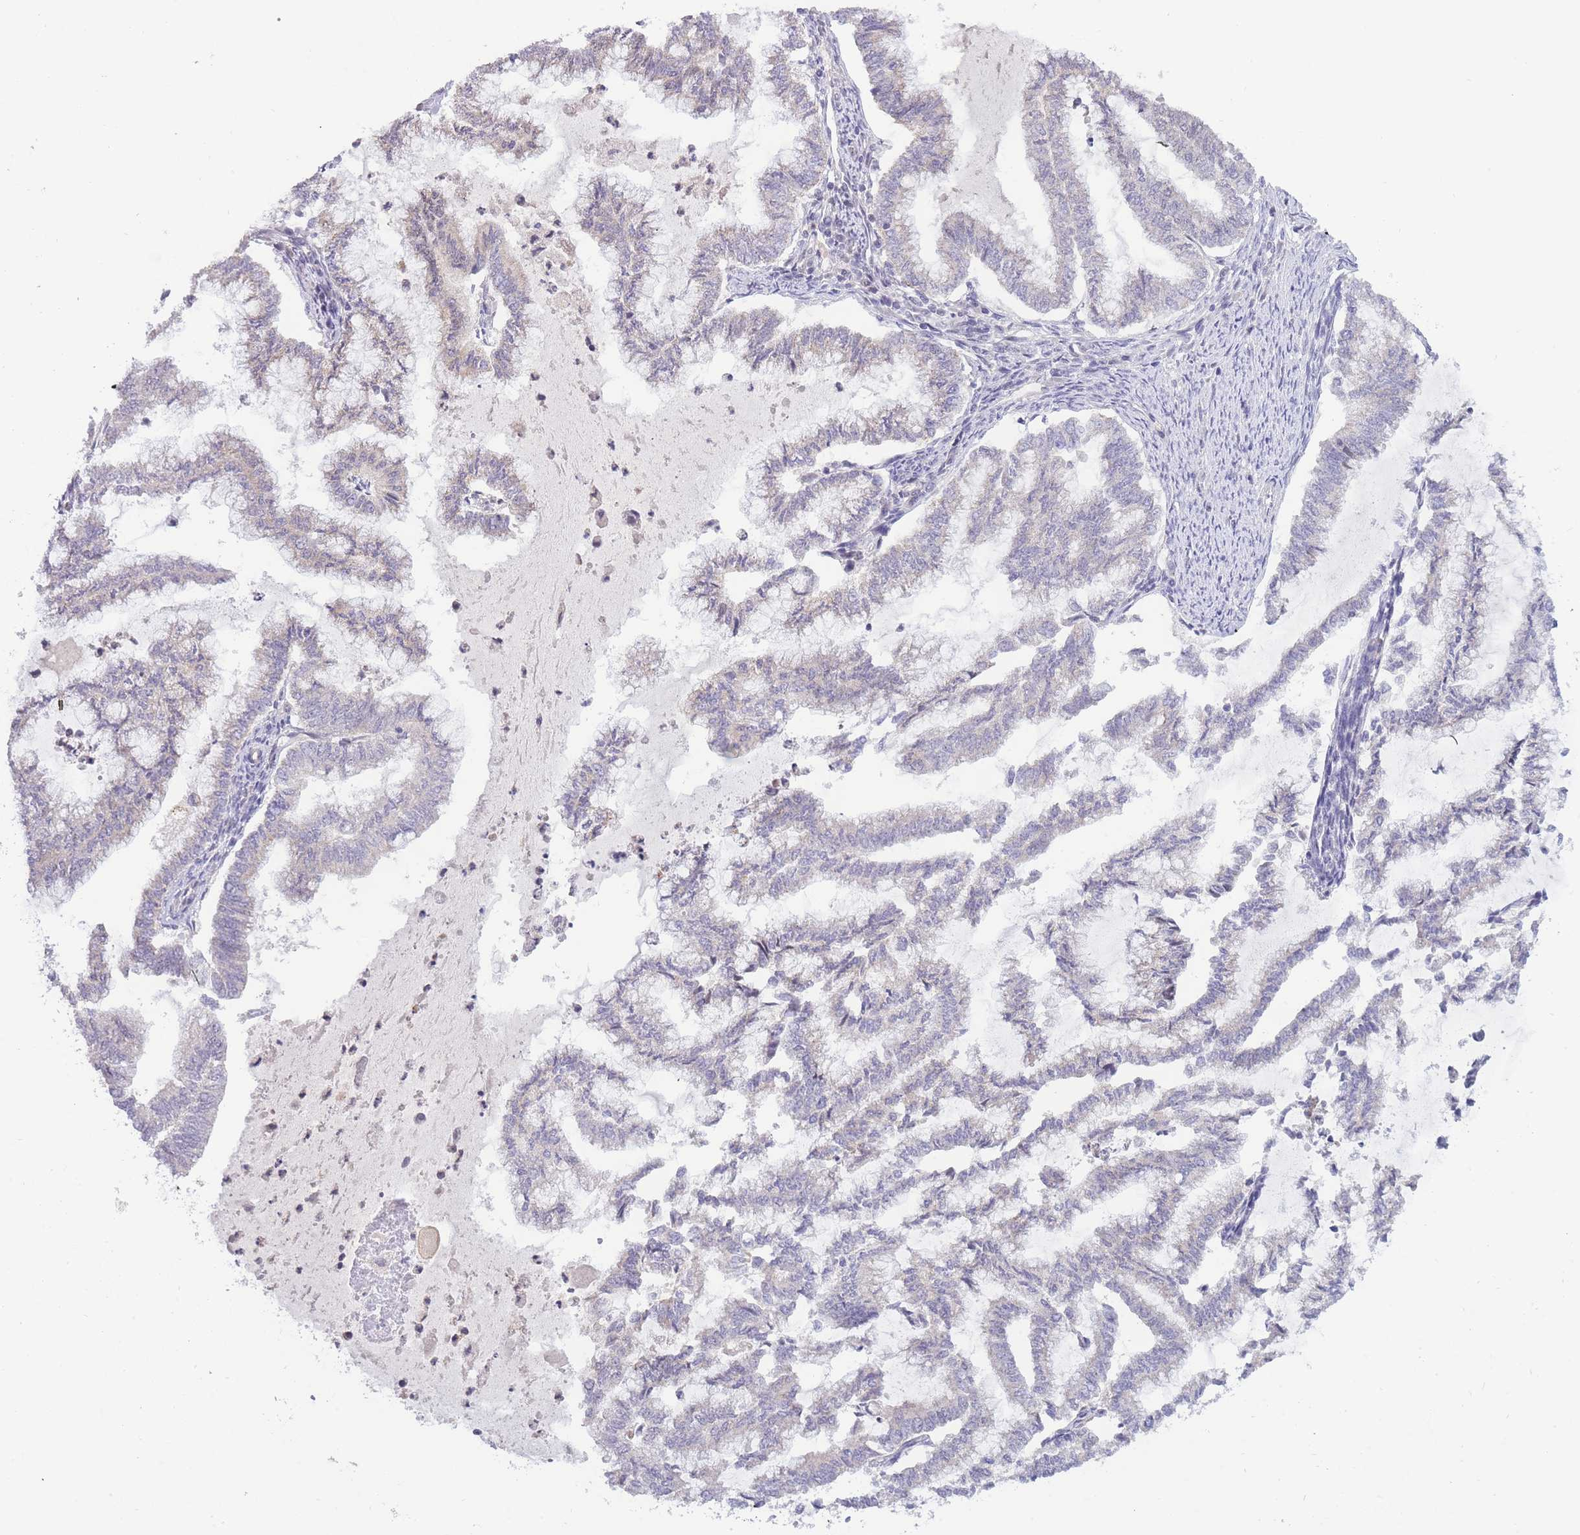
{"staining": {"intensity": "negative", "quantity": "none", "location": "none"}, "tissue": "endometrial cancer", "cell_type": "Tumor cells", "image_type": "cancer", "snomed": [{"axis": "morphology", "description": "Adenocarcinoma, NOS"}, {"axis": "topography", "description": "Endometrium"}], "caption": "High power microscopy micrograph of an immunohistochemistry (IHC) photomicrograph of endometrial cancer, revealing no significant staining in tumor cells. Nuclei are stained in blue.", "gene": "GOLGA6L25", "patient": {"sex": "female", "age": 79}}